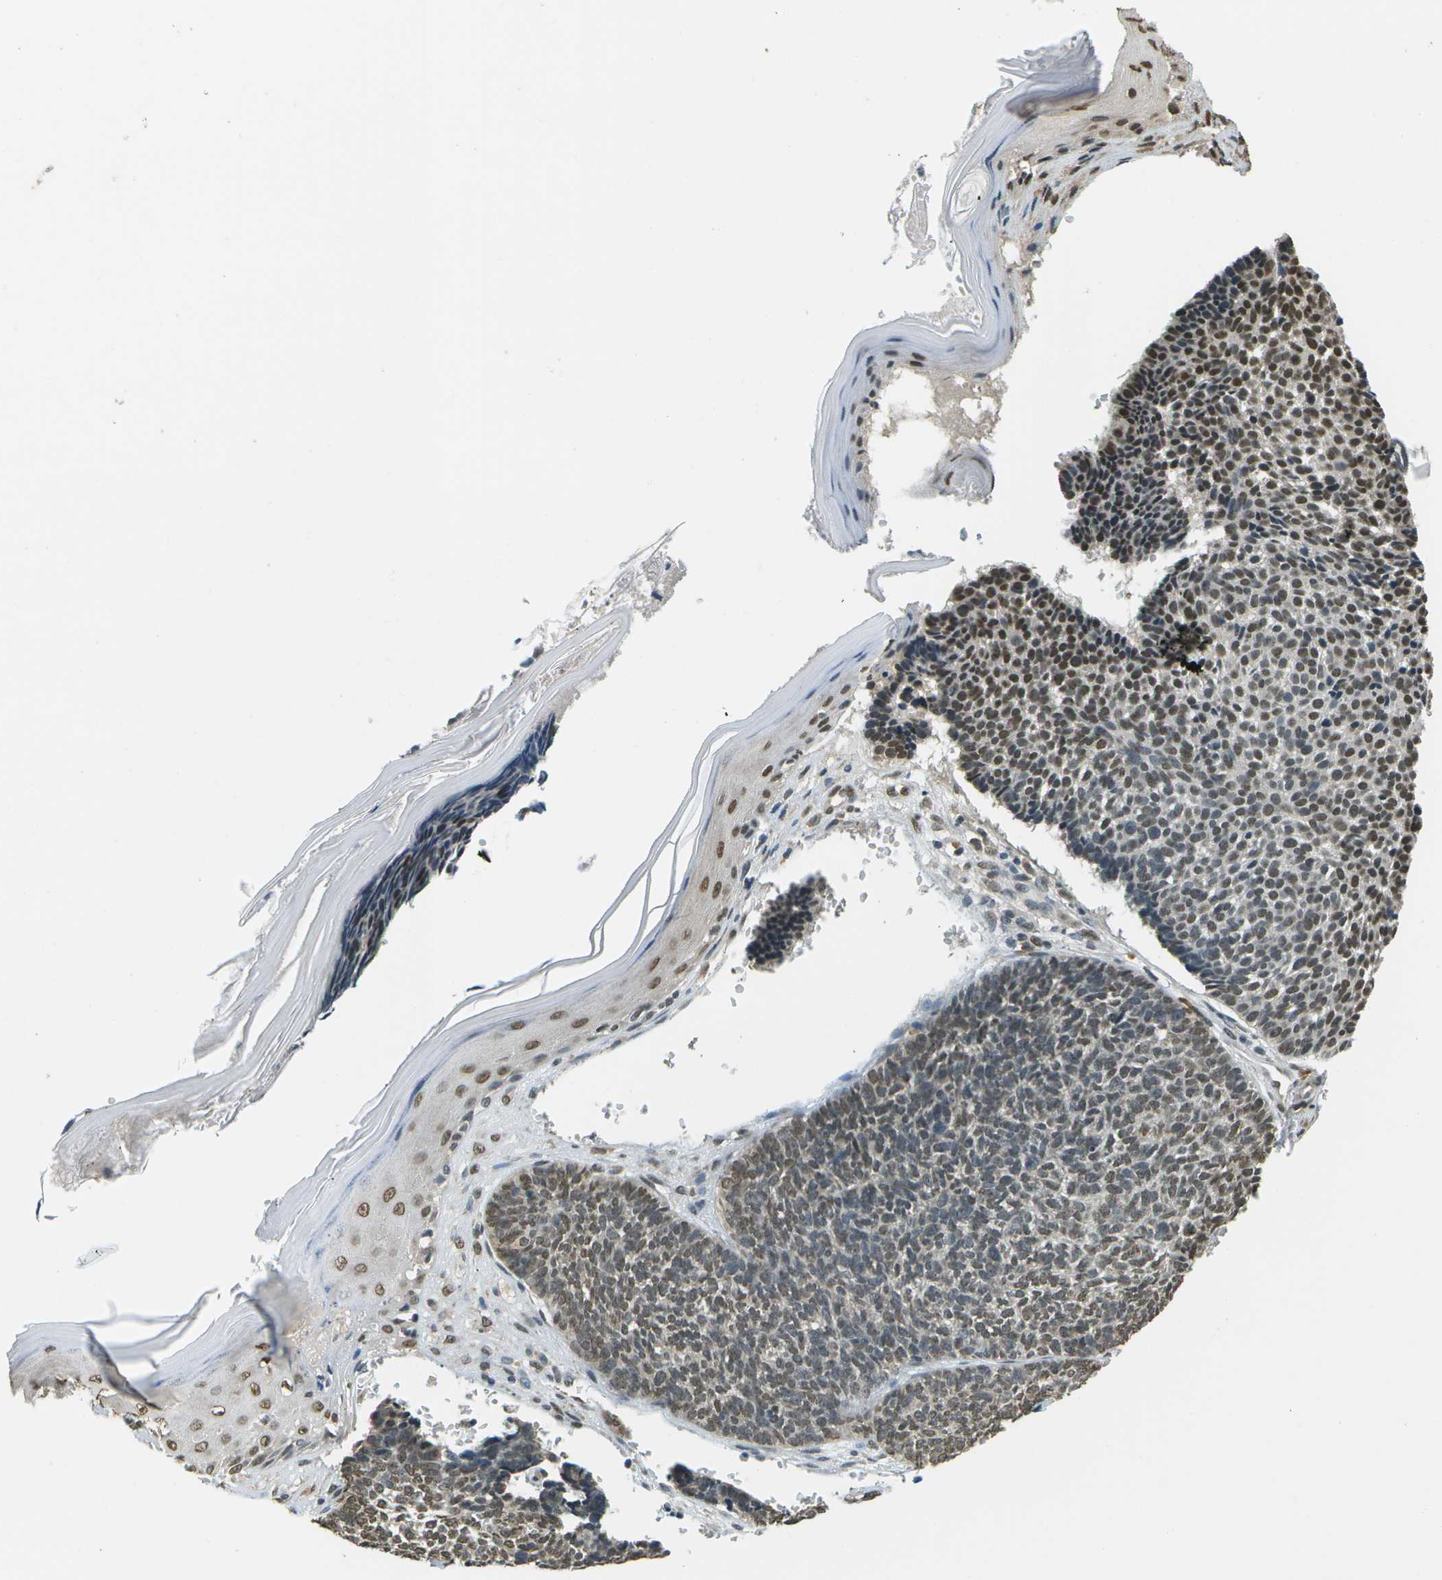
{"staining": {"intensity": "weak", "quantity": ">75%", "location": "nuclear"}, "tissue": "skin cancer", "cell_type": "Tumor cells", "image_type": "cancer", "snomed": [{"axis": "morphology", "description": "Basal cell carcinoma"}, {"axis": "topography", "description": "Skin"}], "caption": "Immunohistochemical staining of basal cell carcinoma (skin) displays low levels of weak nuclear expression in about >75% of tumor cells.", "gene": "ABL2", "patient": {"sex": "male", "age": 84}}